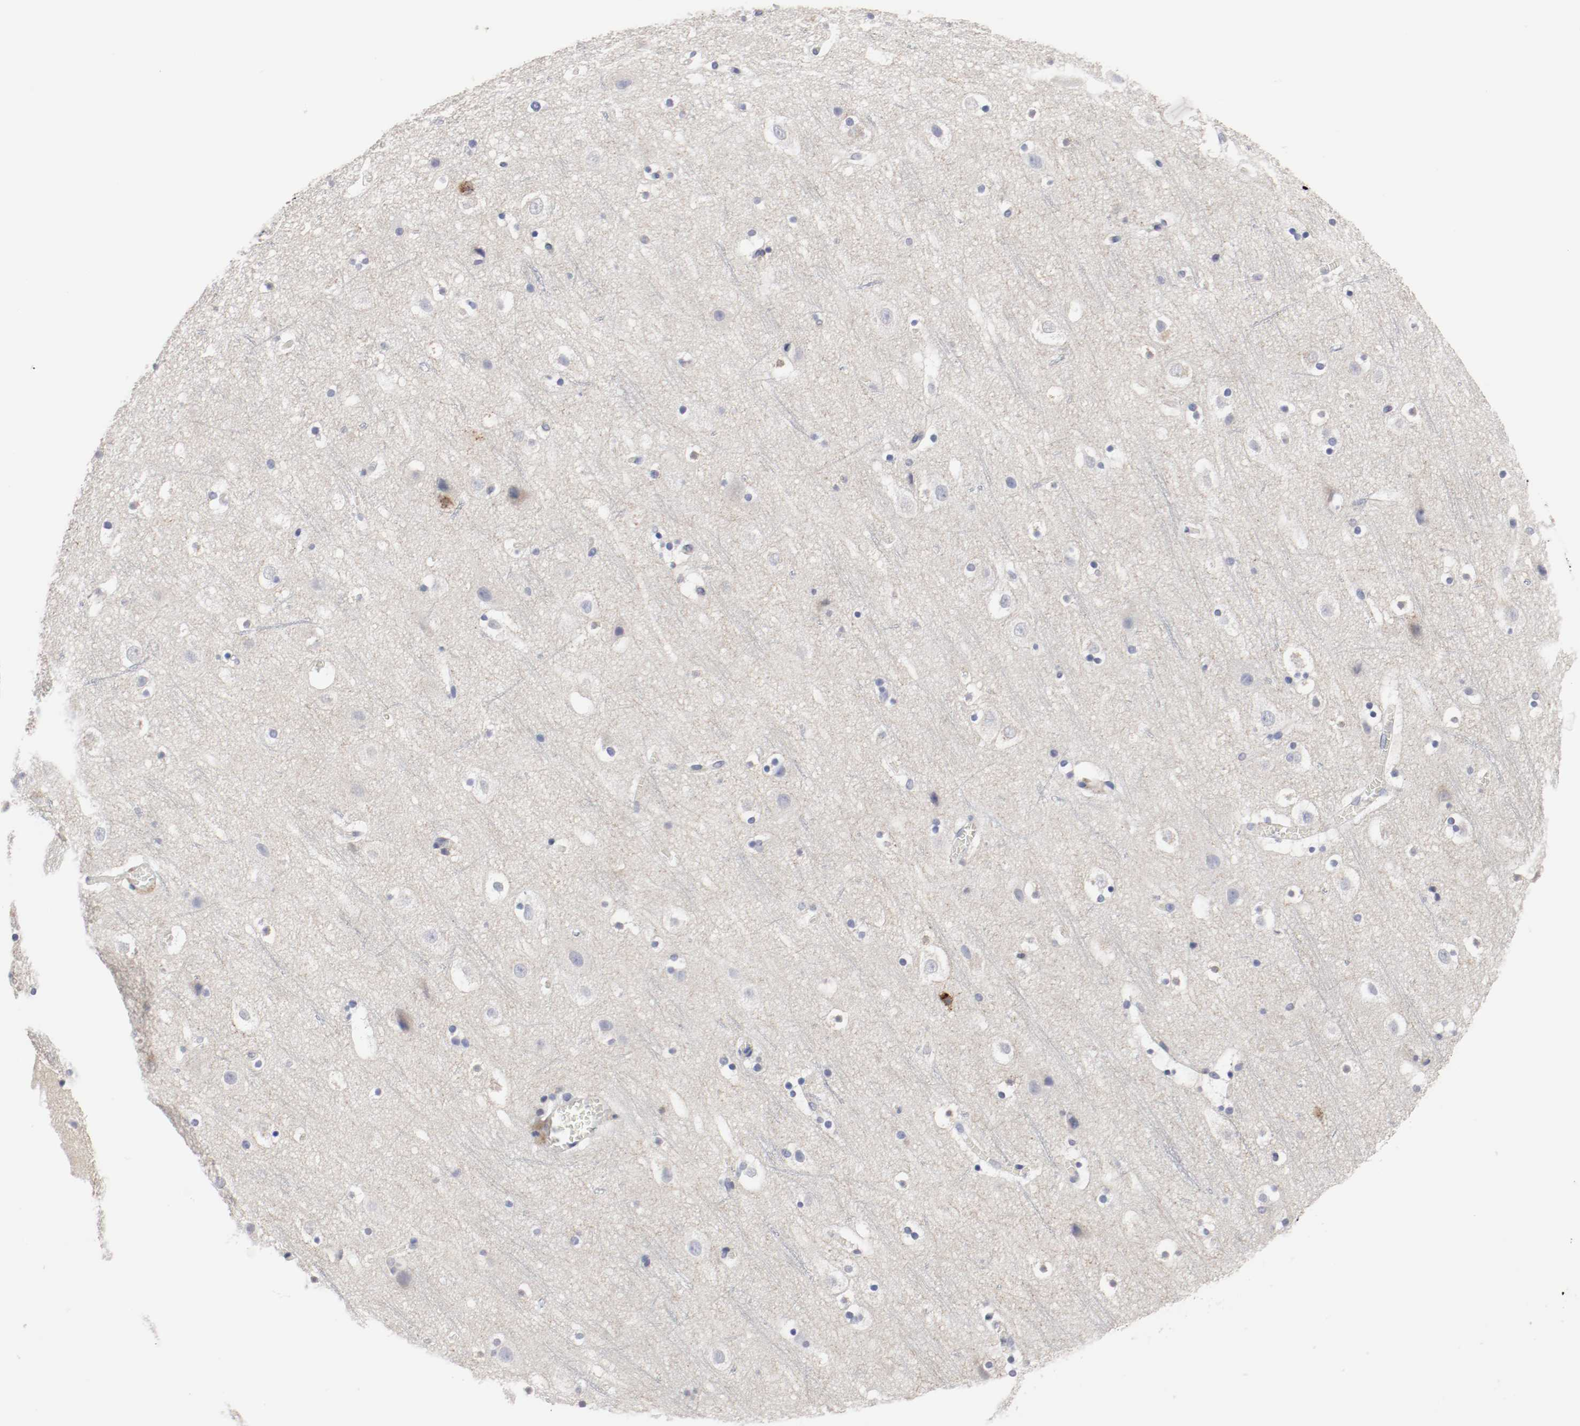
{"staining": {"intensity": "negative", "quantity": "none", "location": "none"}, "tissue": "cerebral cortex", "cell_type": "Endothelial cells", "image_type": "normal", "snomed": [{"axis": "morphology", "description": "Normal tissue, NOS"}, {"axis": "topography", "description": "Cerebral cortex"}], "caption": "DAB (3,3'-diaminobenzidine) immunohistochemical staining of unremarkable human cerebral cortex reveals no significant staining in endothelial cells. (DAB (3,3'-diaminobenzidine) IHC, high magnification).", "gene": "KIT", "patient": {"sex": "male", "age": 45}}